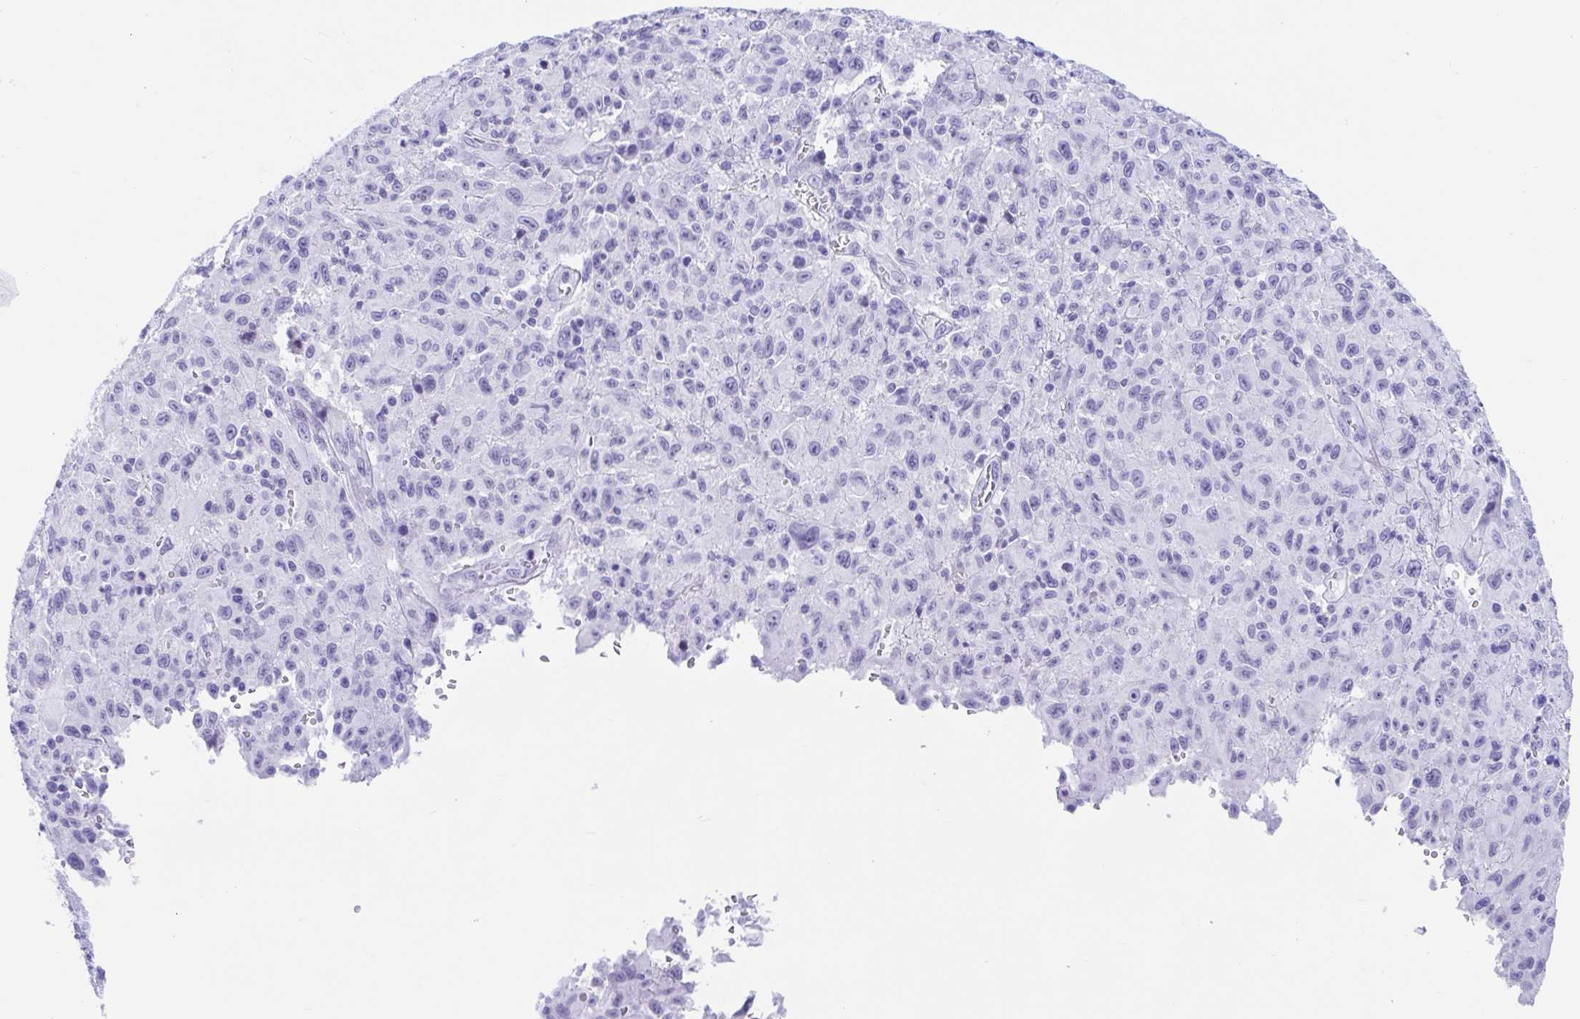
{"staining": {"intensity": "negative", "quantity": "none", "location": "none"}, "tissue": "melanoma", "cell_type": "Tumor cells", "image_type": "cancer", "snomed": [{"axis": "morphology", "description": "Malignant melanoma, NOS"}, {"axis": "topography", "description": "Skin"}], "caption": "Immunohistochemistry (IHC) photomicrograph of human malignant melanoma stained for a protein (brown), which displays no positivity in tumor cells.", "gene": "TMEM35A", "patient": {"sex": "male", "age": 46}}